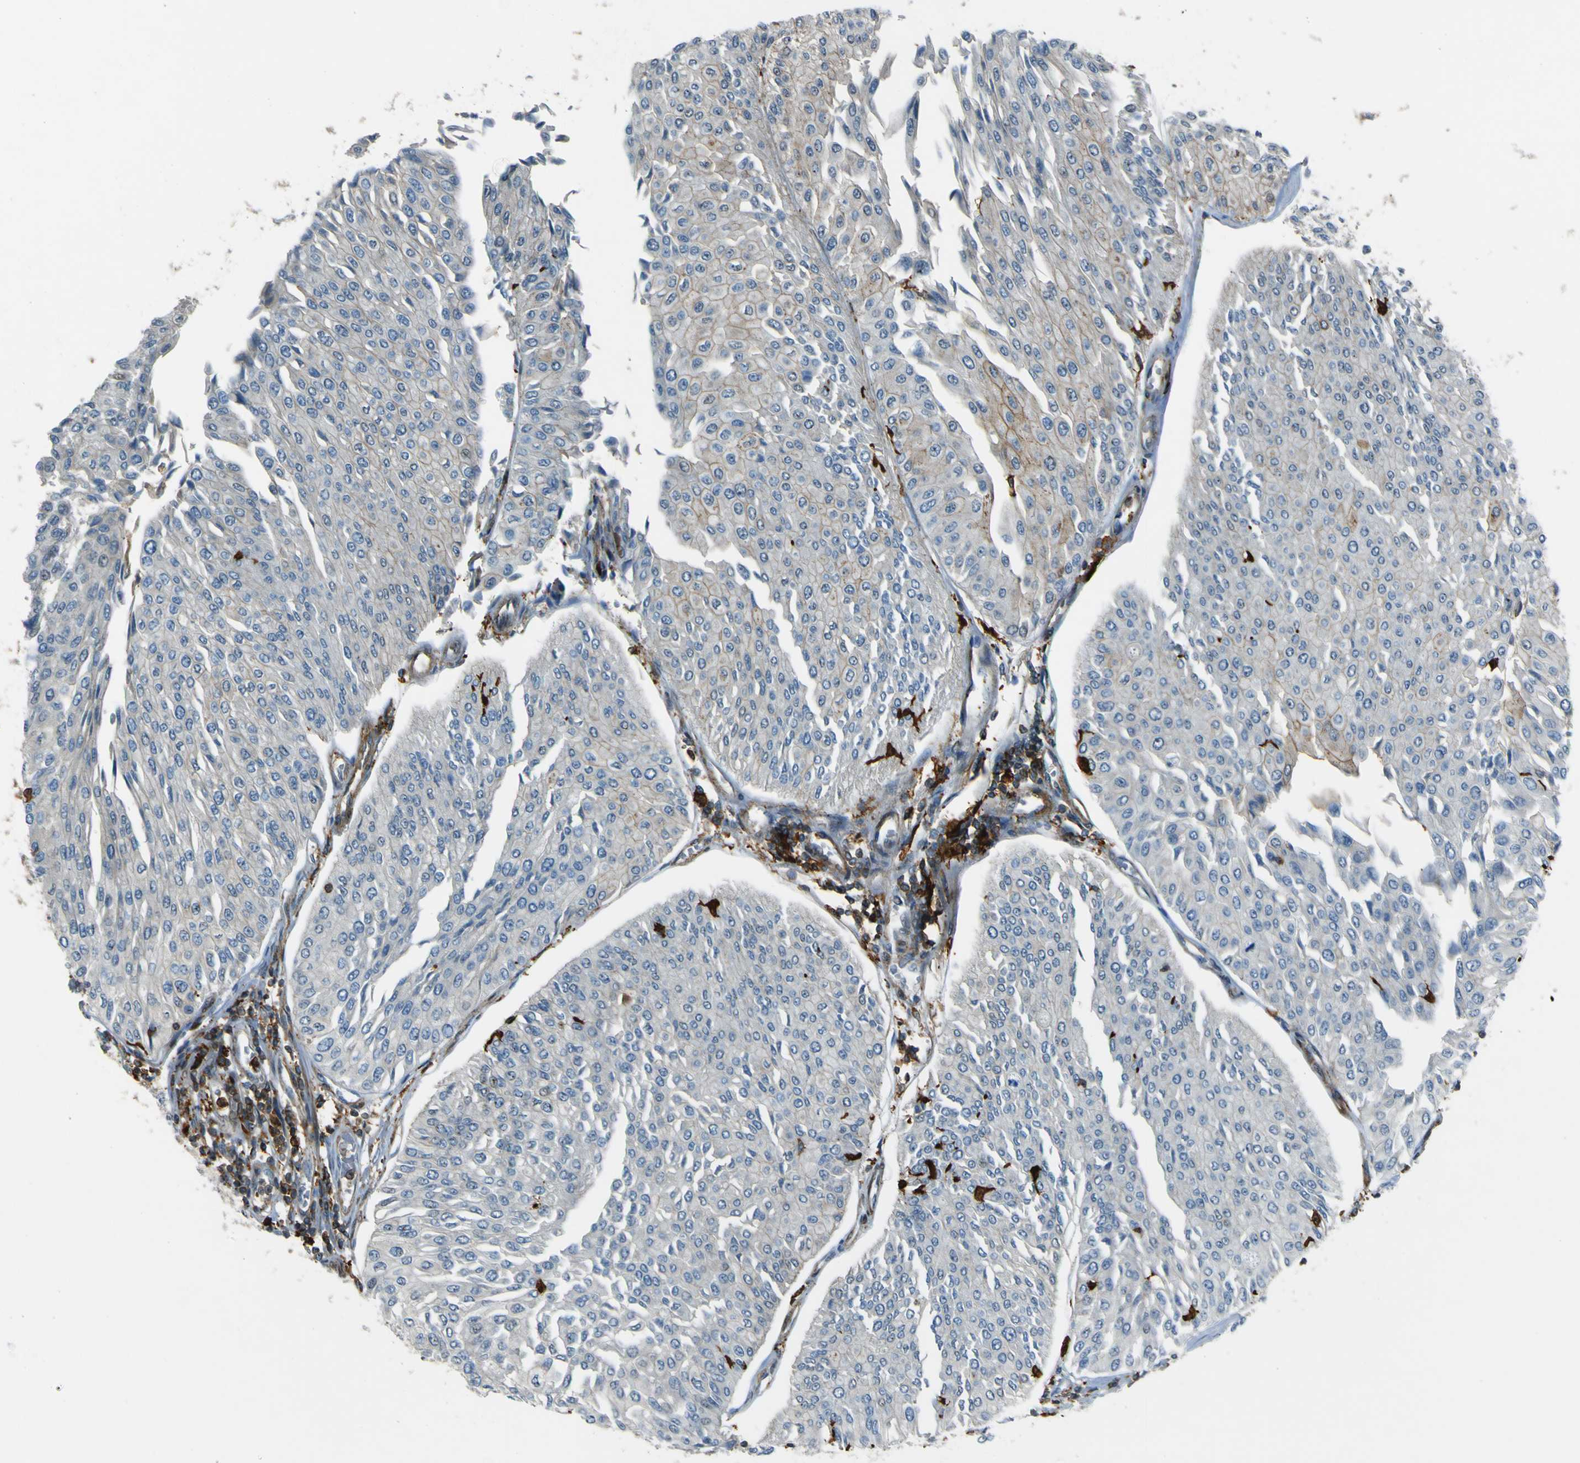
{"staining": {"intensity": "weak", "quantity": "<25%", "location": "cytoplasmic/membranous"}, "tissue": "urothelial cancer", "cell_type": "Tumor cells", "image_type": "cancer", "snomed": [{"axis": "morphology", "description": "Urothelial carcinoma, Low grade"}, {"axis": "topography", "description": "Urinary bladder"}], "caption": "Protein analysis of low-grade urothelial carcinoma demonstrates no significant expression in tumor cells.", "gene": "PCDHB5", "patient": {"sex": "male", "age": 67}}